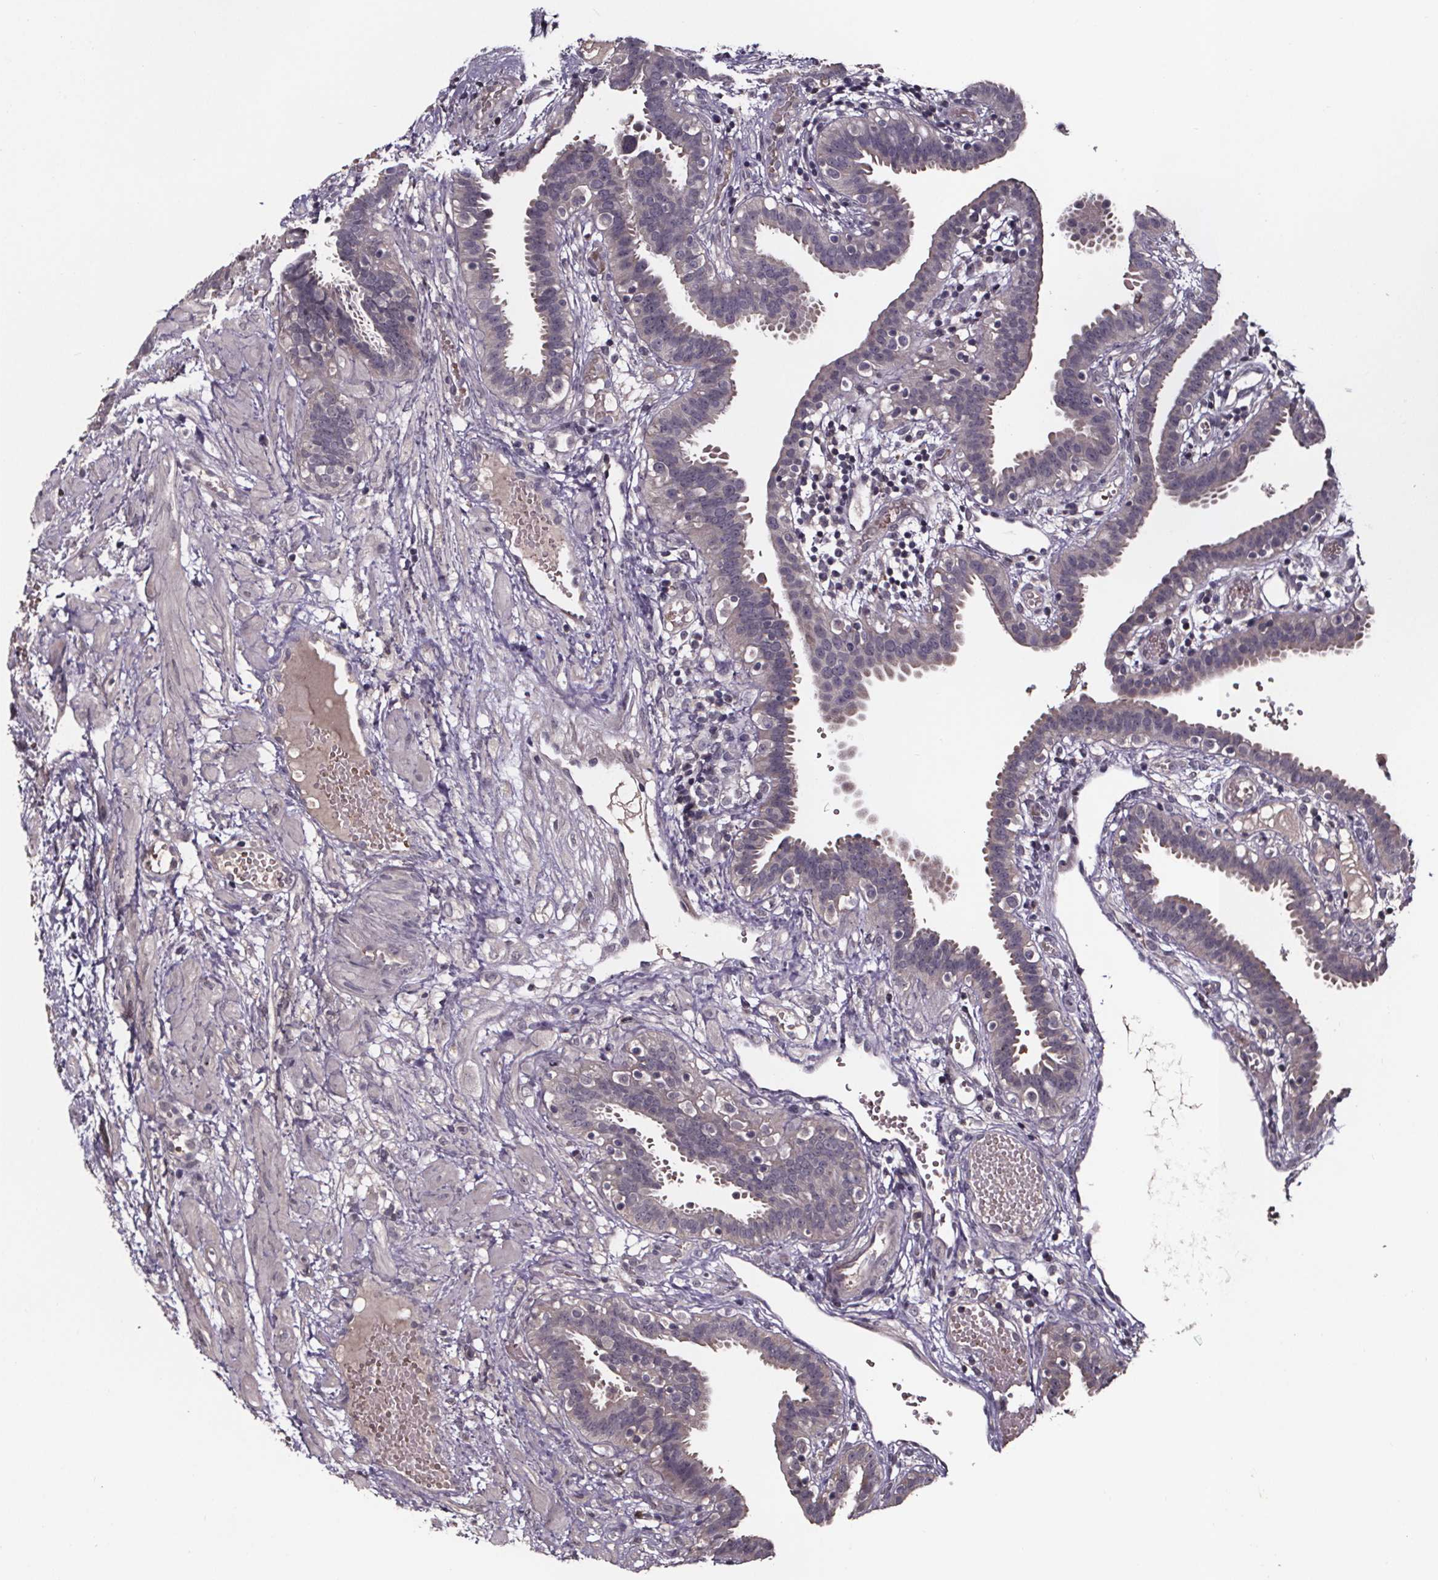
{"staining": {"intensity": "weak", "quantity": "25%-75%", "location": "cytoplasmic/membranous"}, "tissue": "fallopian tube", "cell_type": "Glandular cells", "image_type": "normal", "snomed": [{"axis": "morphology", "description": "Normal tissue, NOS"}, {"axis": "topography", "description": "Fallopian tube"}], "caption": "Immunohistochemical staining of benign fallopian tube displays weak cytoplasmic/membranous protein positivity in approximately 25%-75% of glandular cells.", "gene": "SMIM1", "patient": {"sex": "female", "age": 37}}